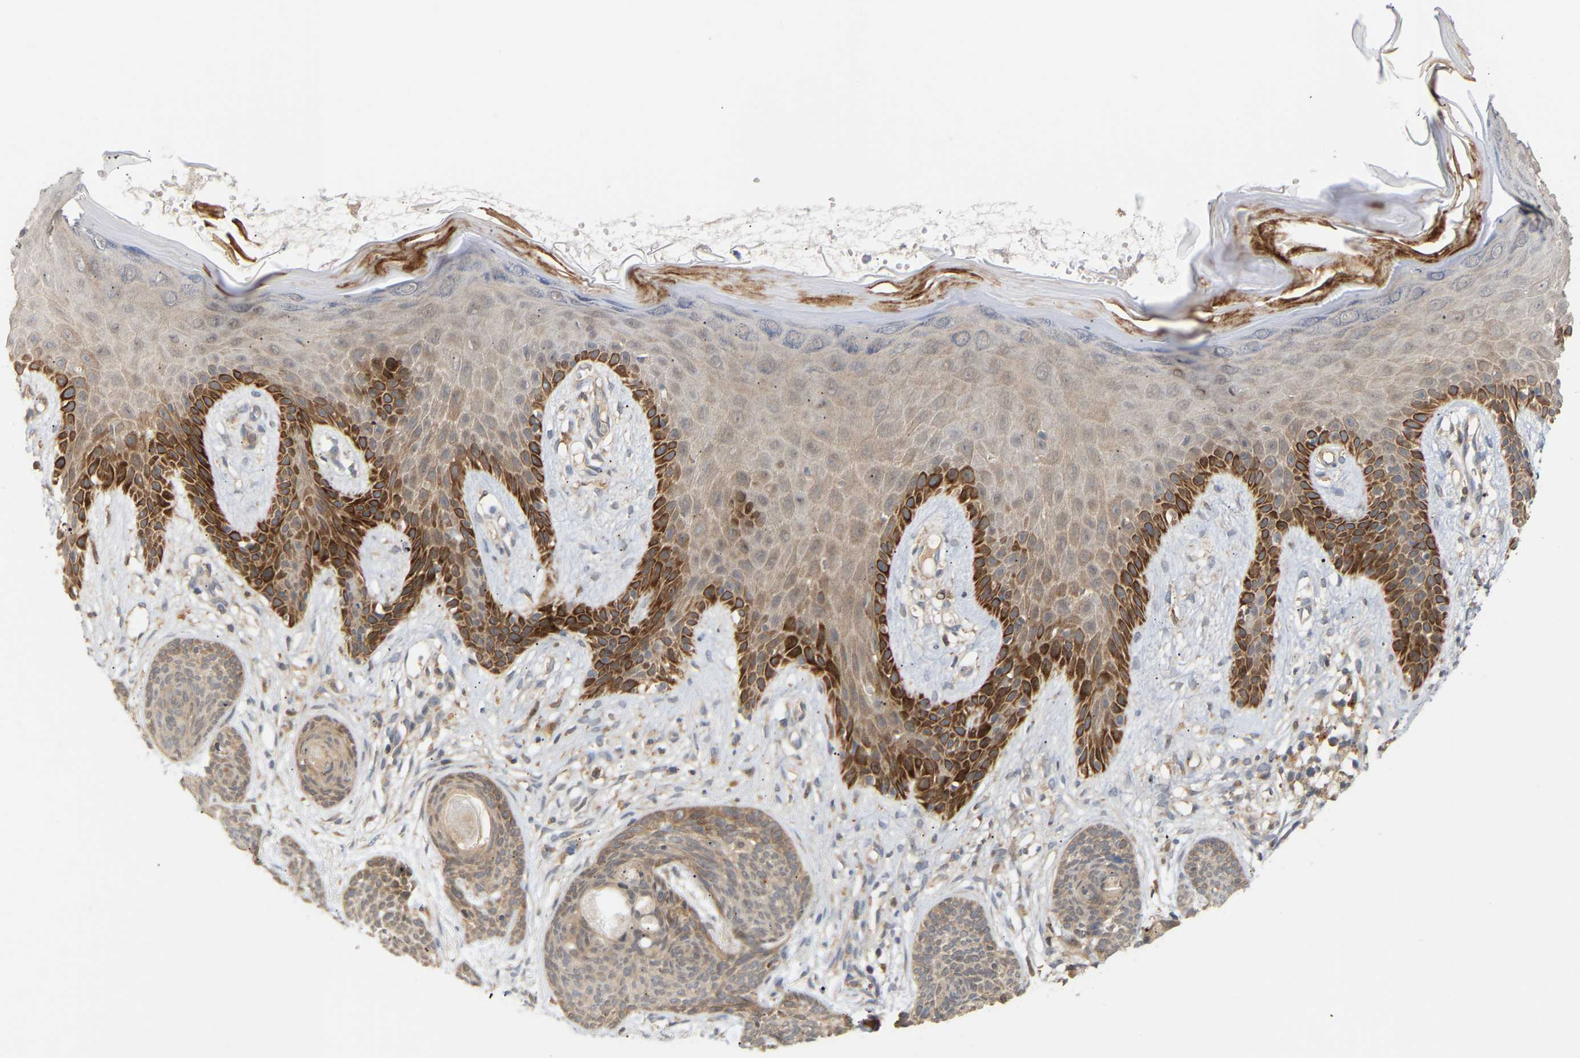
{"staining": {"intensity": "weak", "quantity": ">75%", "location": "cytoplasmic/membranous"}, "tissue": "skin cancer", "cell_type": "Tumor cells", "image_type": "cancer", "snomed": [{"axis": "morphology", "description": "Basal cell carcinoma"}, {"axis": "topography", "description": "Skin"}], "caption": "IHC micrograph of neoplastic tissue: human skin cancer (basal cell carcinoma) stained using IHC displays low levels of weak protein expression localized specifically in the cytoplasmic/membranous of tumor cells, appearing as a cytoplasmic/membranous brown color.", "gene": "TPMT", "patient": {"sex": "female", "age": 59}}